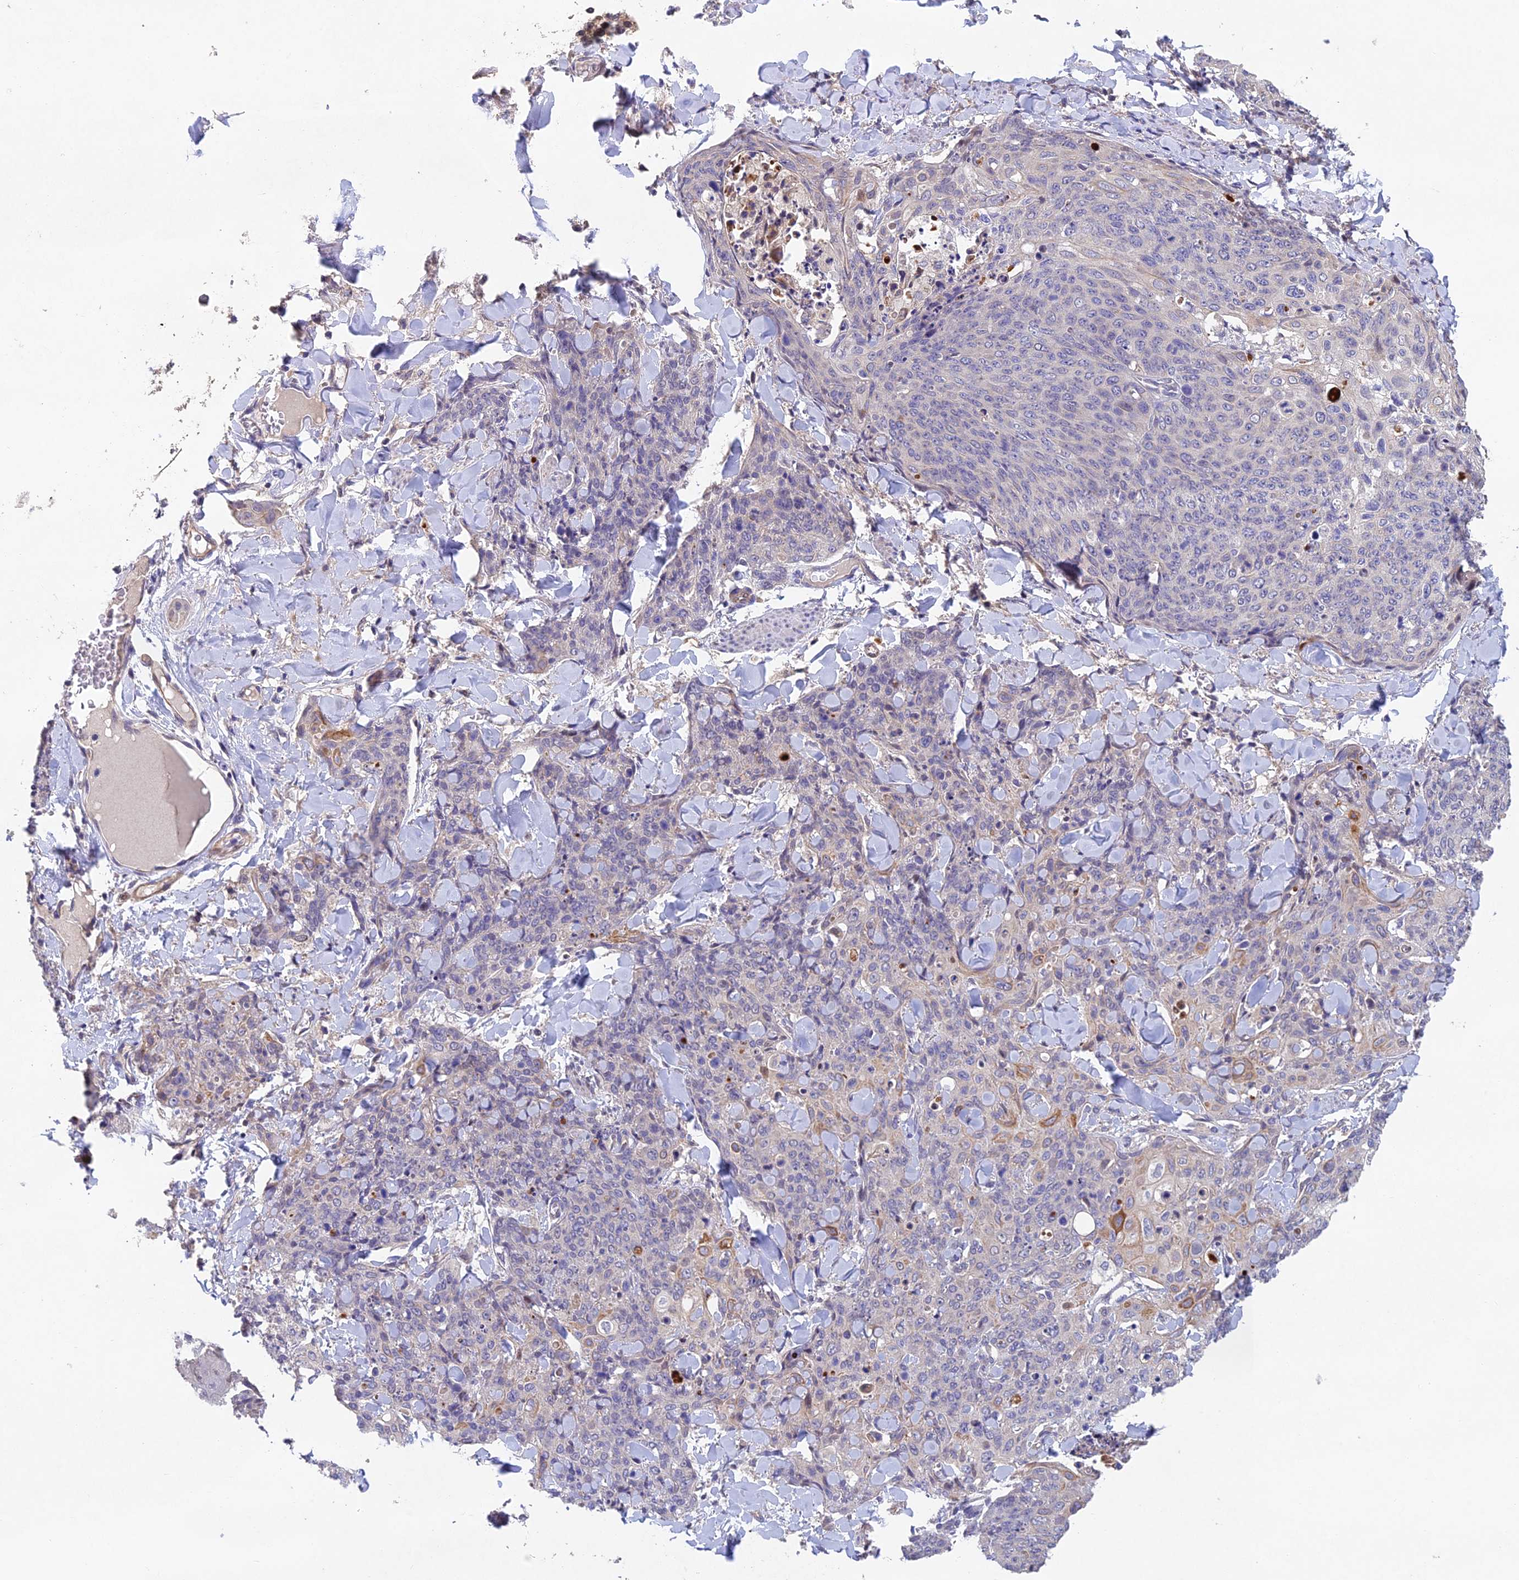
{"staining": {"intensity": "negative", "quantity": "none", "location": "none"}, "tissue": "skin cancer", "cell_type": "Tumor cells", "image_type": "cancer", "snomed": [{"axis": "morphology", "description": "Squamous cell carcinoma, NOS"}, {"axis": "topography", "description": "Skin"}, {"axis": "topography", "description": "Vulva"}], "caption": "DAB immunohistochemical staining of skin cancer displays no significant positivity in tumor cells.", "gene": "NSMCE1", "patient": {"sex": "female", "age": 85}}